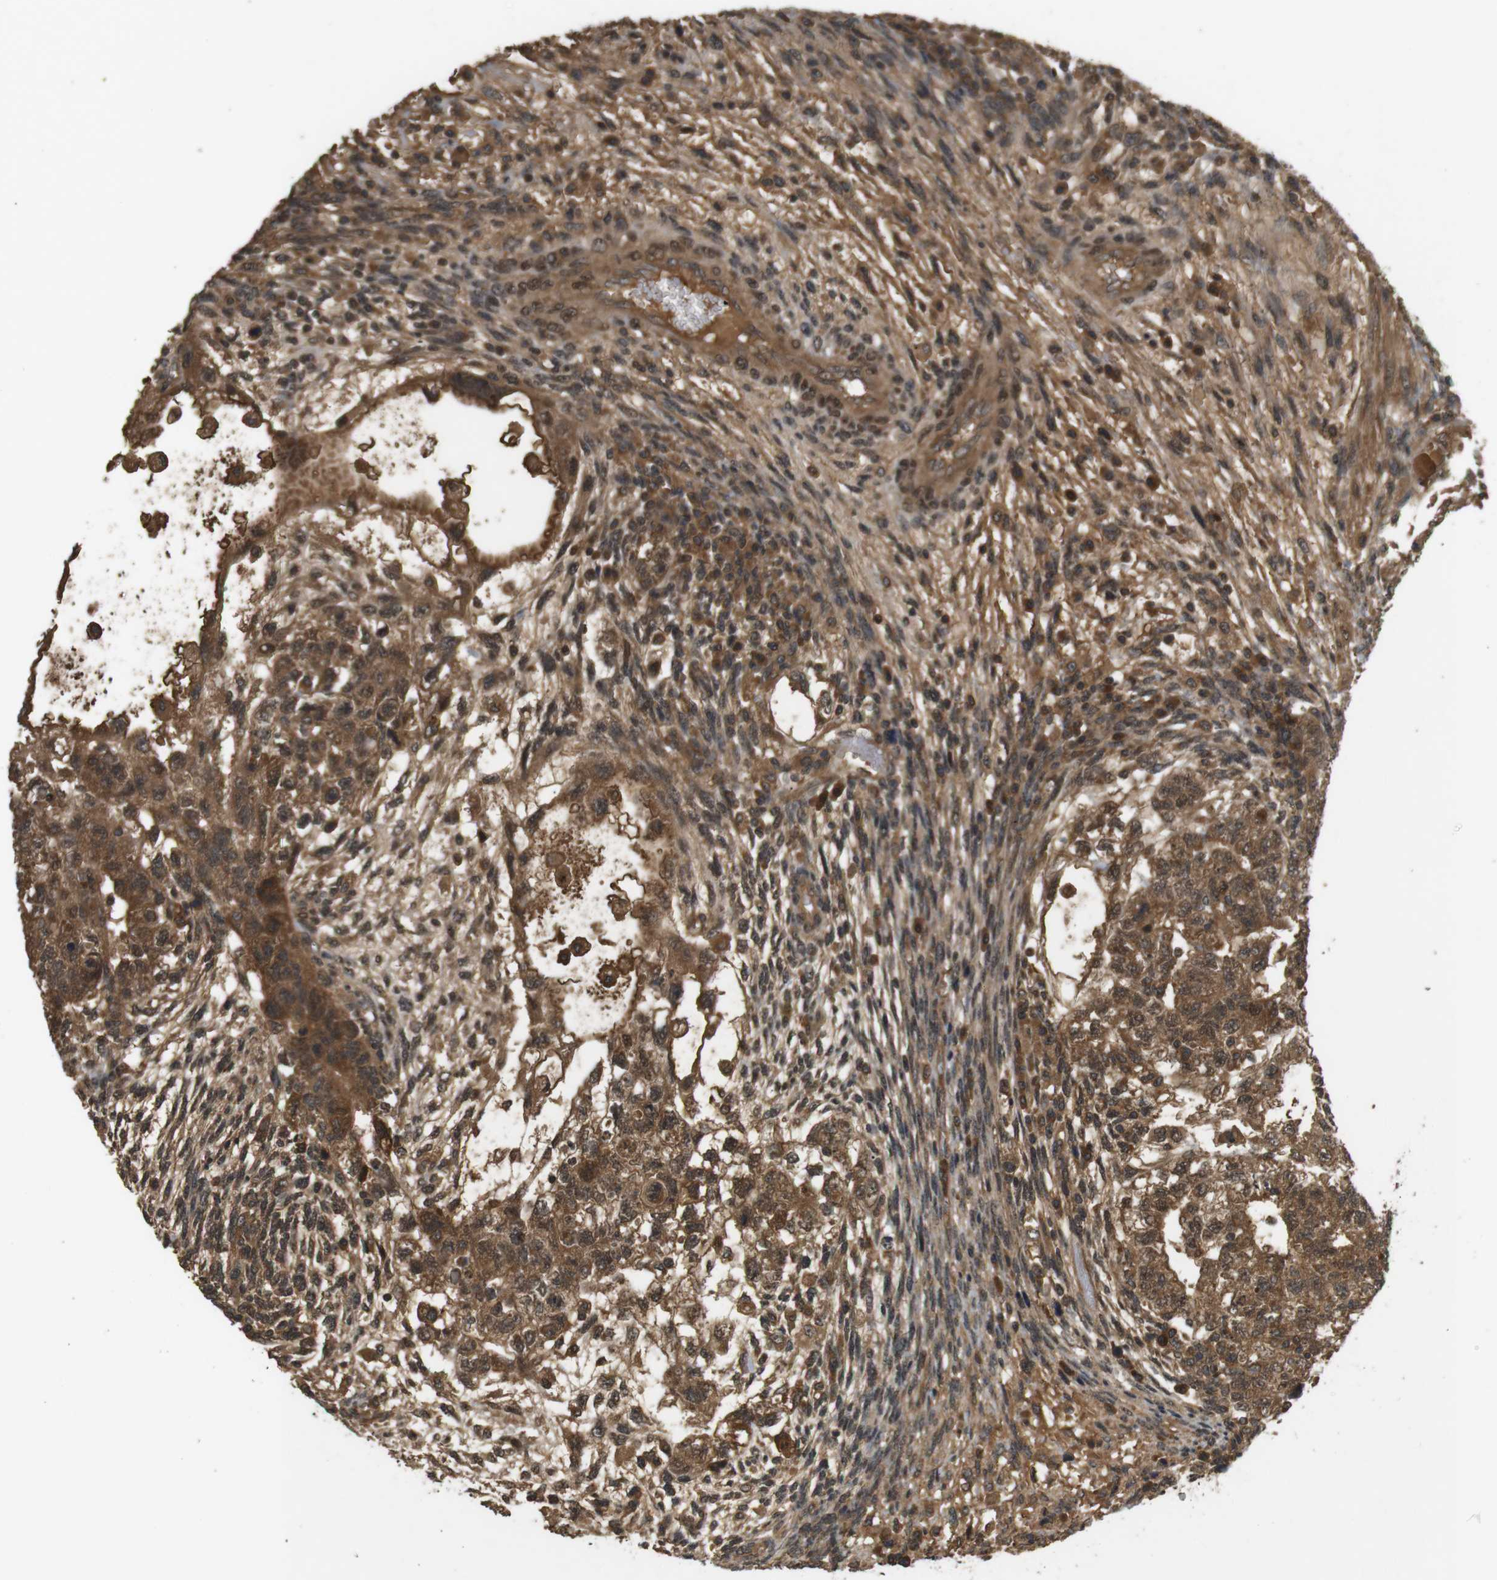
{"staining": {"intensity": "moderate", "quantity": ">75%", "location": "cytoplasmic/membranous"}, "tissue": "testis cancer", "cell_type": "Tumor cells", "image_type": "cancer", "snomed": [{"axis": "morphology", "description": "Normal tissue, NOS"}, {"axis": "morphology", "description": "Carcinoma, Embryonal, NOS"}, {"axis": "topography", "description": "Testis"}], "caption": "Immunohistochemistry (IHC) (DAB (3,3'-diaminobenzidine)) staining of human testis cancer shows moderate cytoplasmic/membranous protein positivity in about >75% of tumor cells.", "gene": "NFKBIE", "patient": {"sex": "male", "age": 36}}